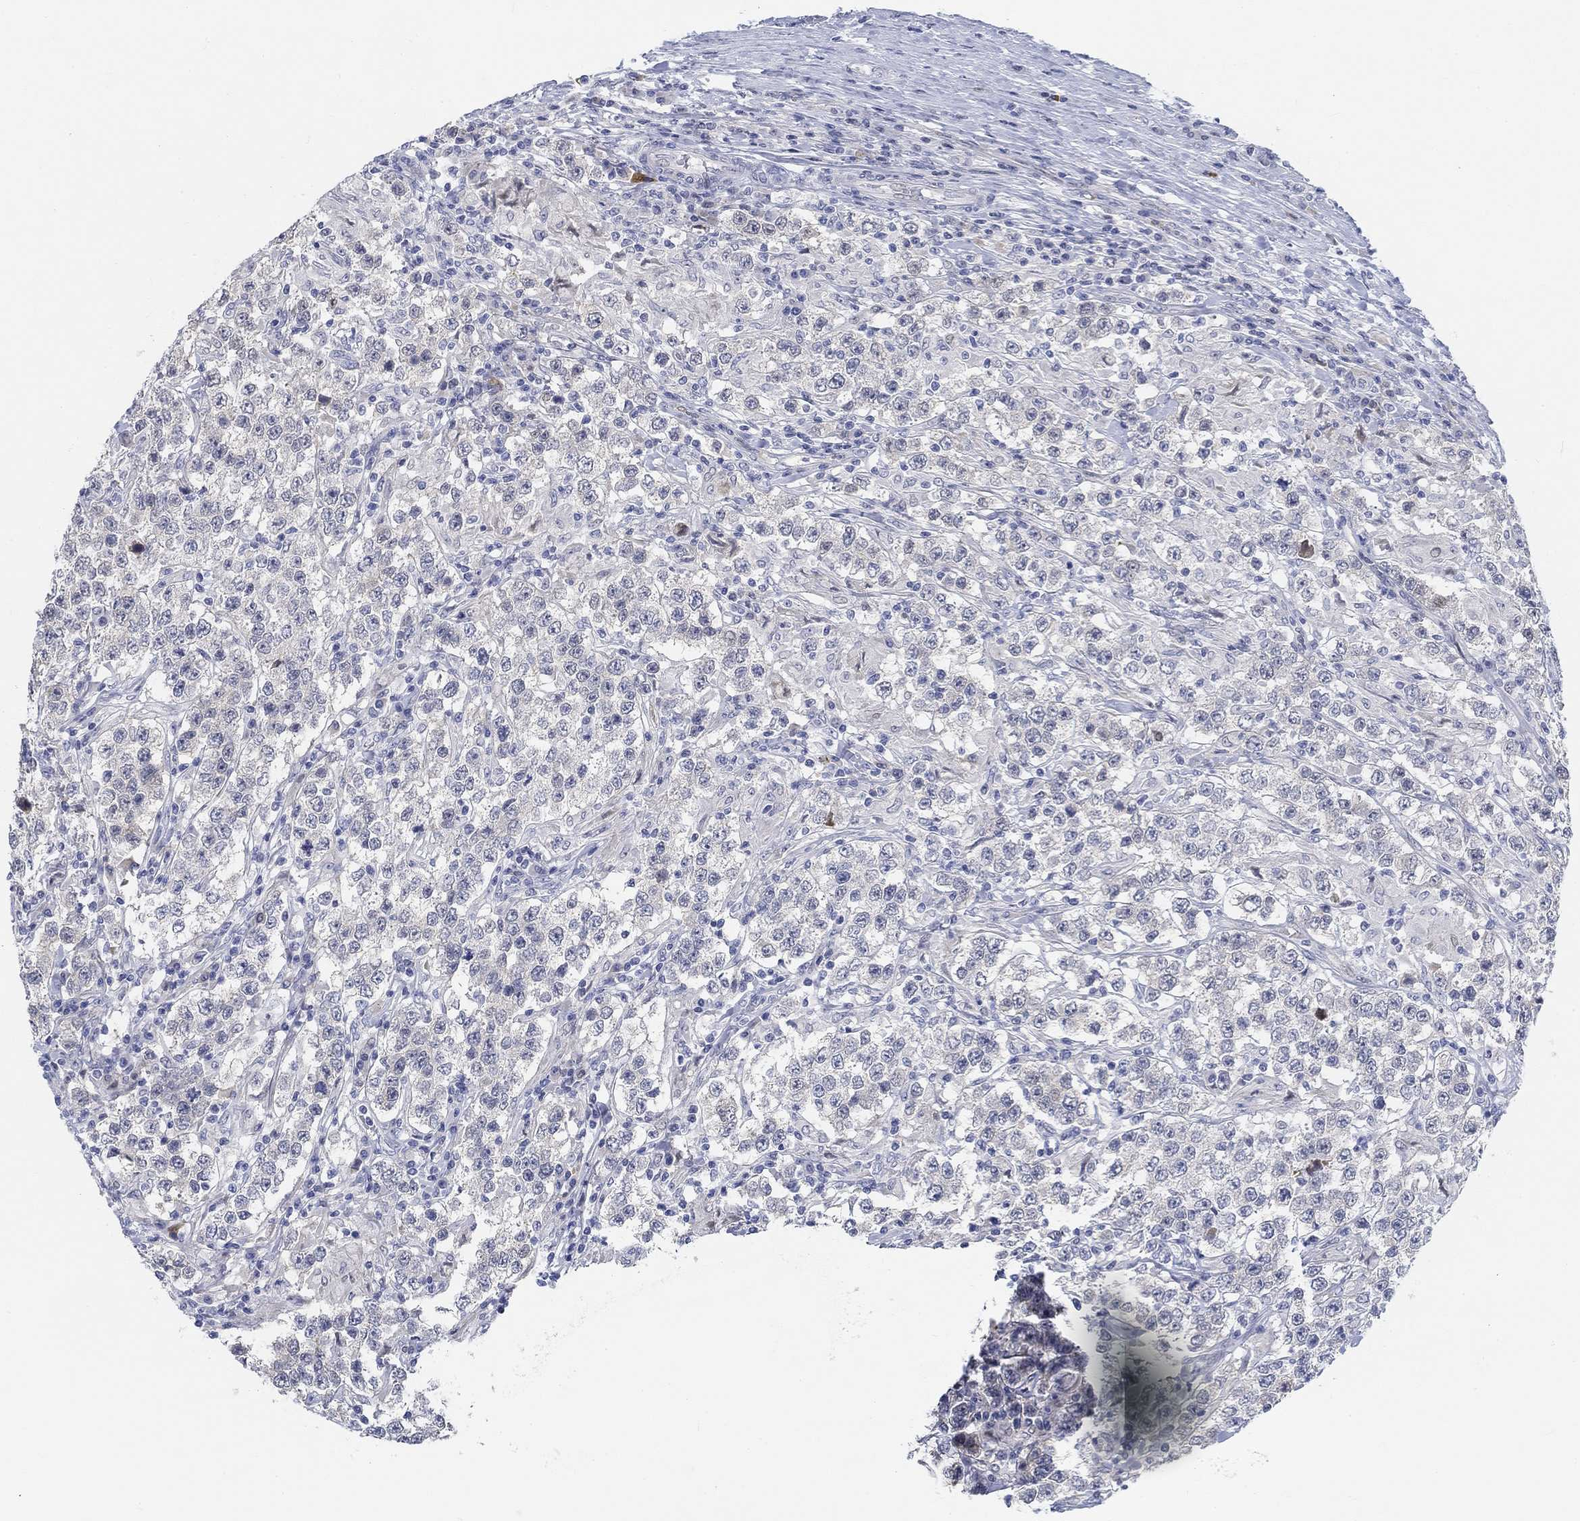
{"staining": {"intensity": "negative", "quantity": "none", "location": "none"}, "tissue": "testis cancer", "cell_type": "Tumor cells", "image_type": "cancer", "snomed": [{"axis": "morphology", "description": "Seminoma, NOS"}, {"axis": "morphology", "description": "Carcinoma, Embryonal, NOS"}, {"axis": "topography", "description": "Testis"}], "caption": "The photomicrograph displays no staining of tumor cells in testis cancer. (Brightfield microscopy of DAB (3,3'-diaminobenzidine) IHC at high magnification).", "gene": "SNTG2", "patient": {"sex": "male", "age": 41}}